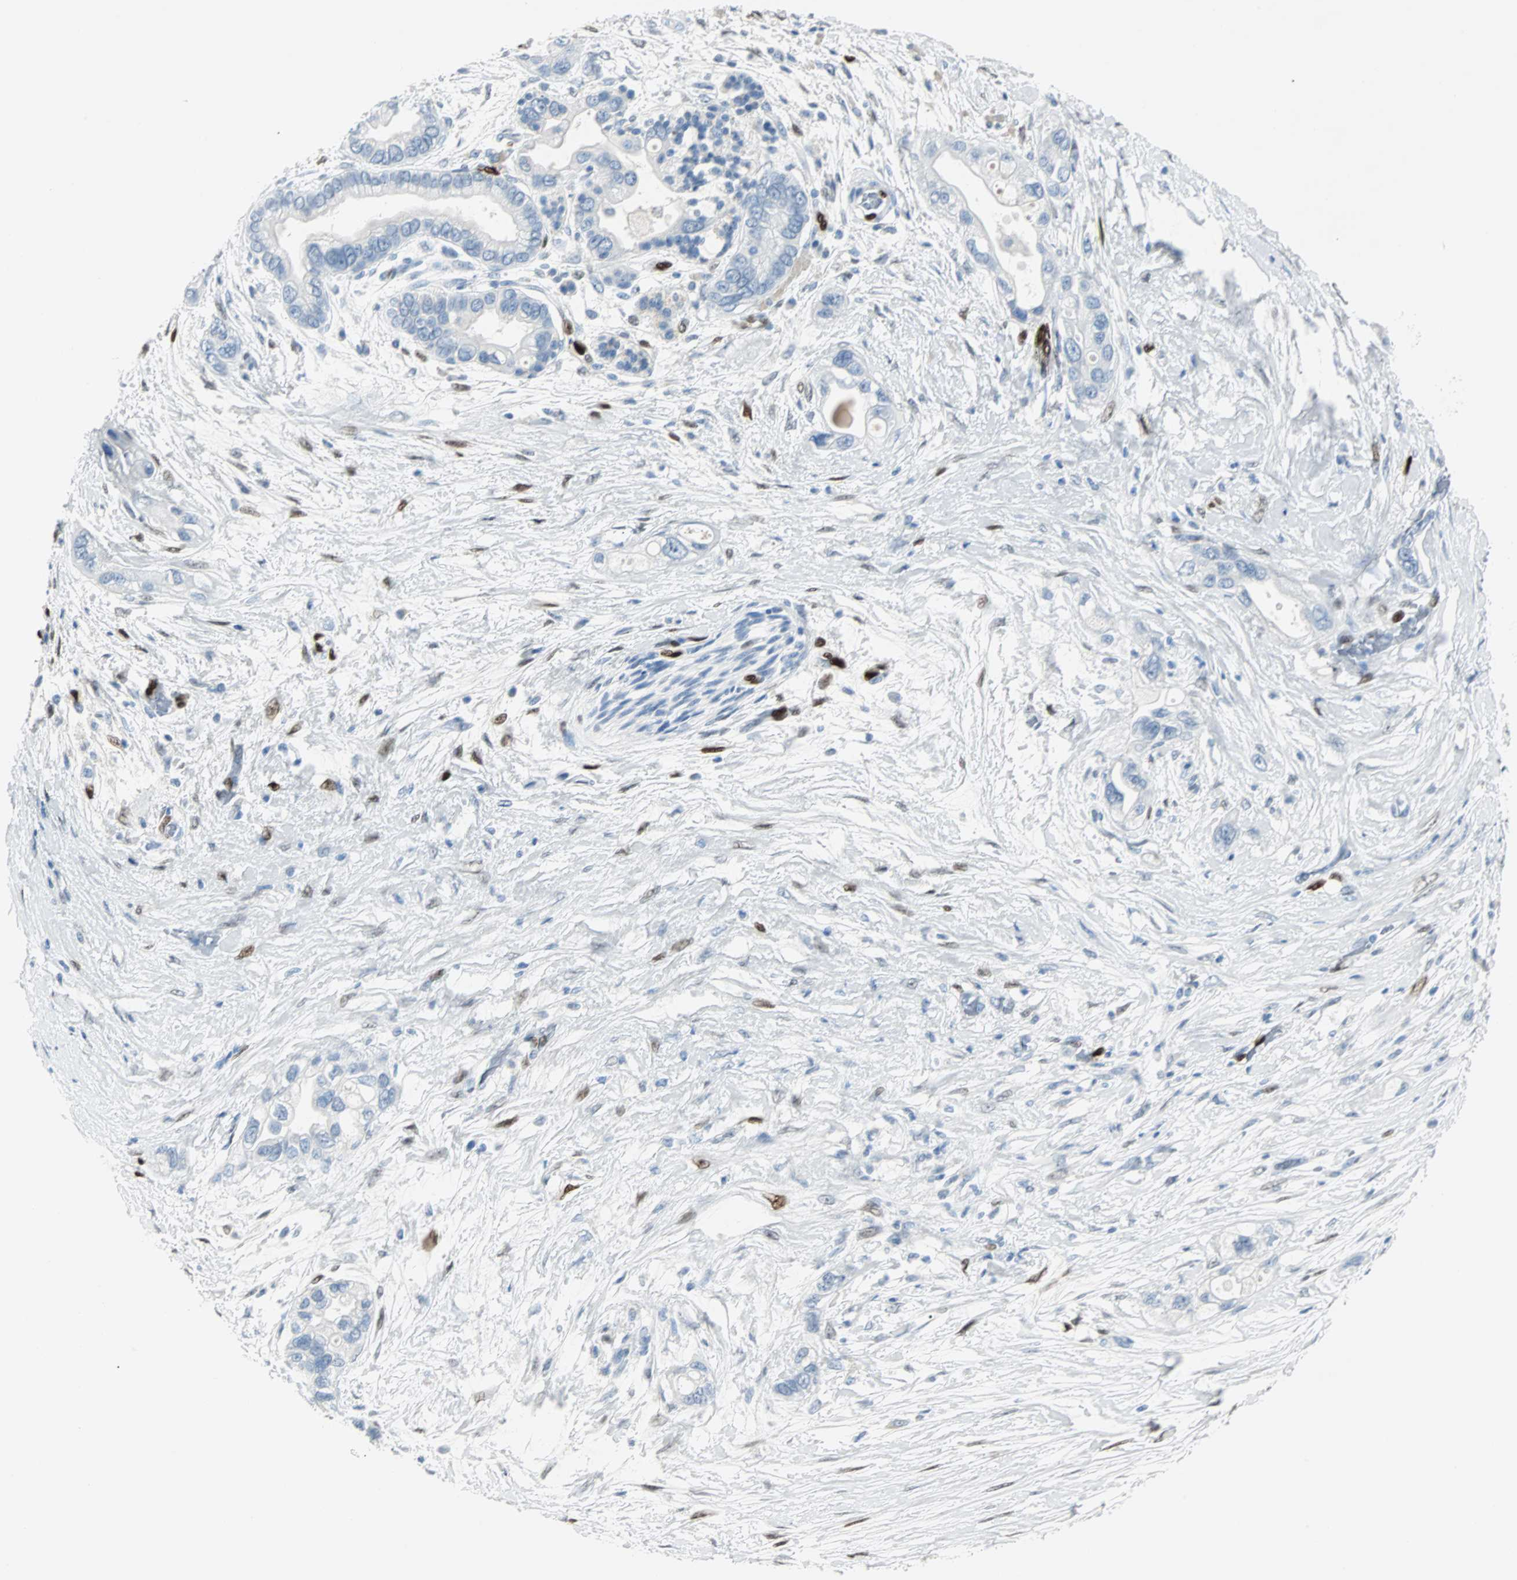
{"staining": {"intensity": "negative", "quantity": "none", "location": "none"}, "tissue": "pancreatic cancer", "cell_type": "Tumor cells", "image_type": "cancer", "snomed": [{"axis": "morphology", "description": "Adenocarcinoma, NOS"}, {"axis": "topography", "description": "Pancreas"}], "caption": "DAB immunohistochemical staining of human pancreatic adenocarcinoma shows no significant staining in tumor cells. Nuclei are stained in blue.", "gene": "IL33", "patient": {"sex": "female", "age": 77}}